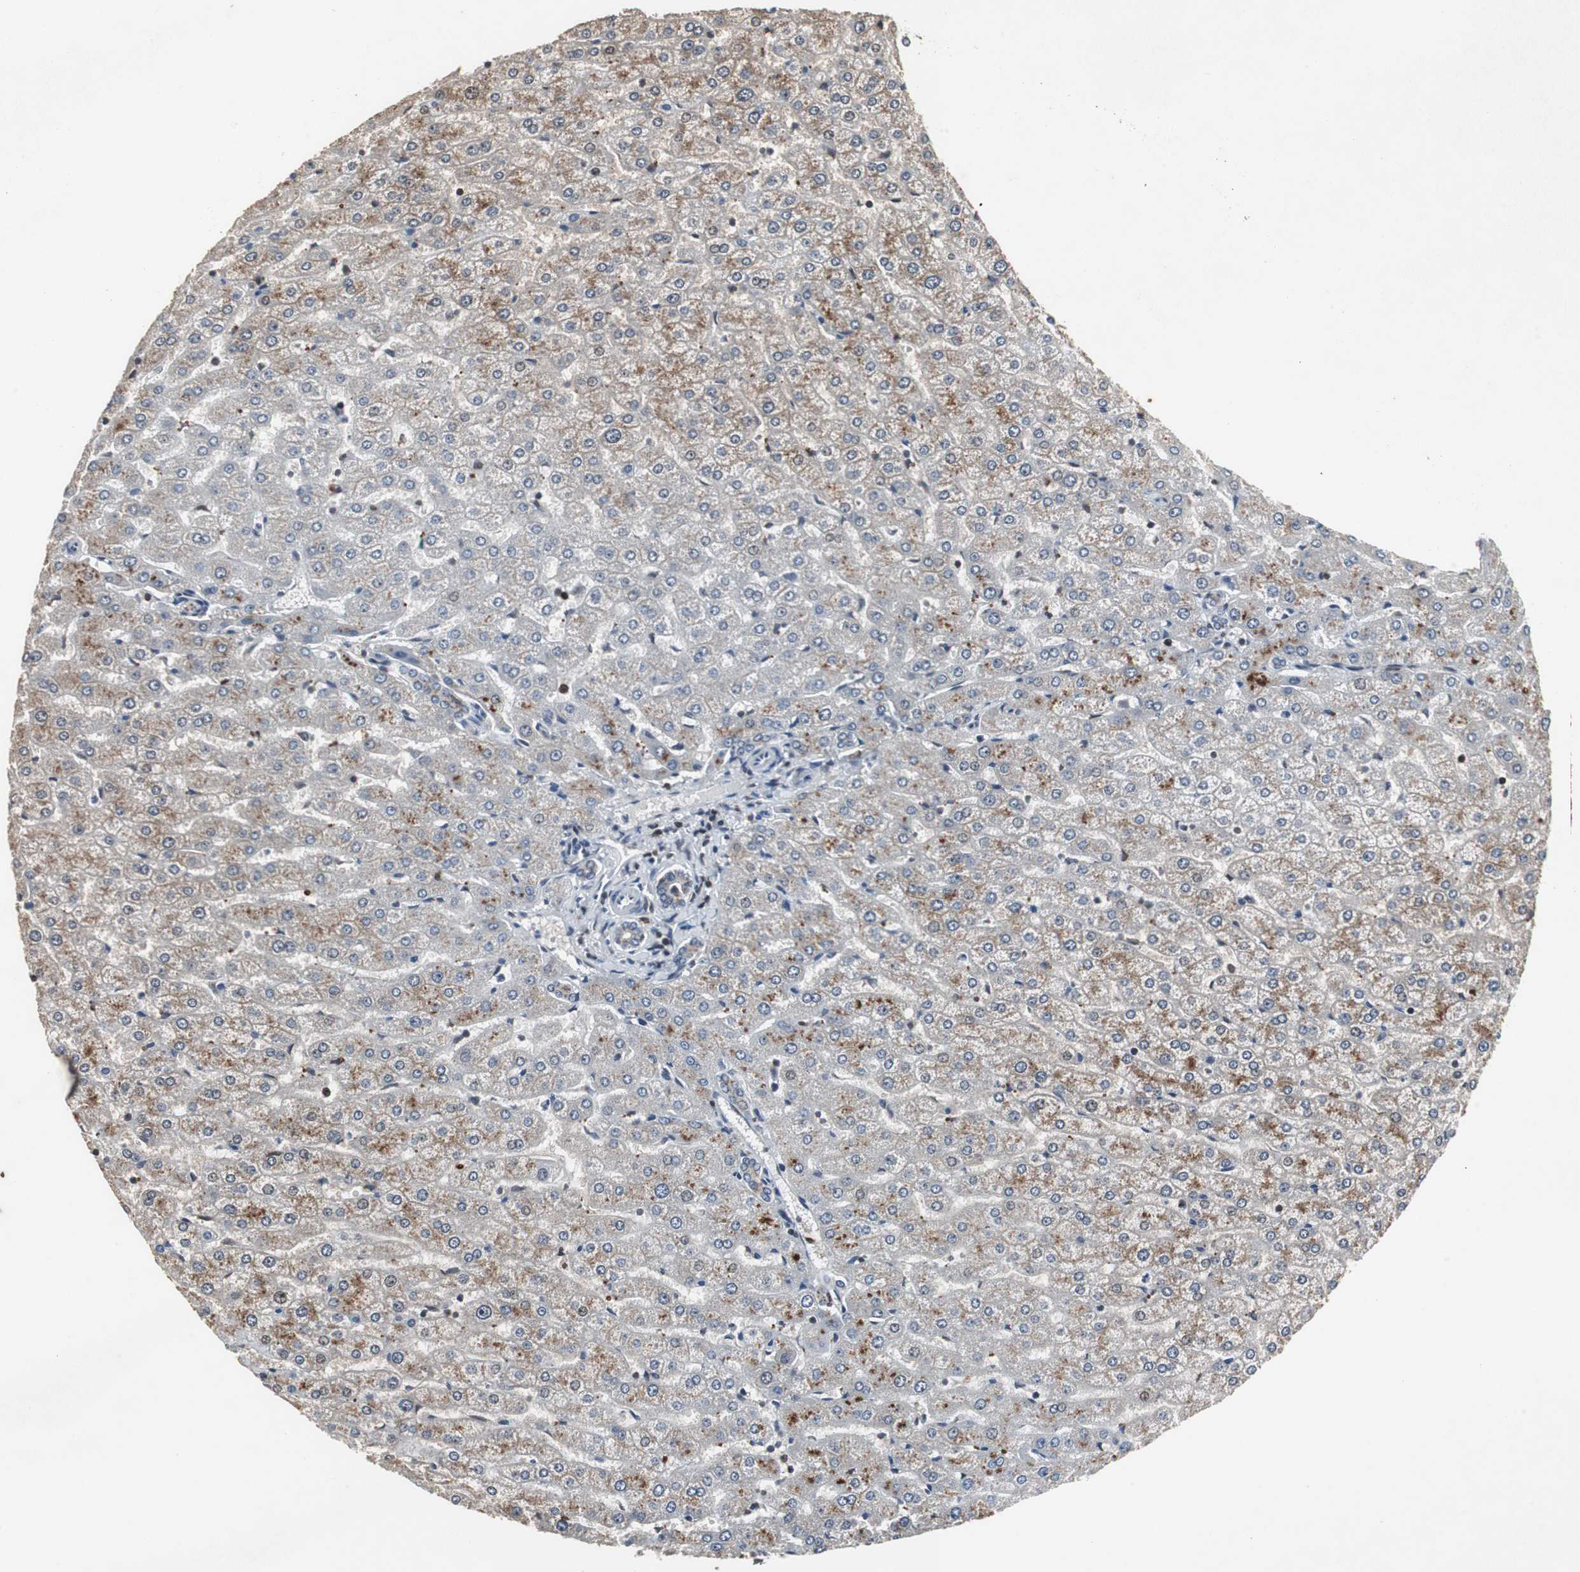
{"staining": {"intensity": "negative", "quantity": "none", "location": "none"}, "tissue": "liver", "cell_type": "Cholangiocytes", "image_type": "normal", "snomed": [{"axis": "morphology", "description": "Normal tissue, NOS"}, {"axis": "morphology", "description": "Fibrosis, NOS"}, {"axis": "topography", "description": "Liver"}], "caption": "An immunohistochemistry micrograph of benign liver is shown. There is no staining in cholangiocytes of liver.", "gene": "ZNF396", "patient": {"sex": "female", "age": 29}}